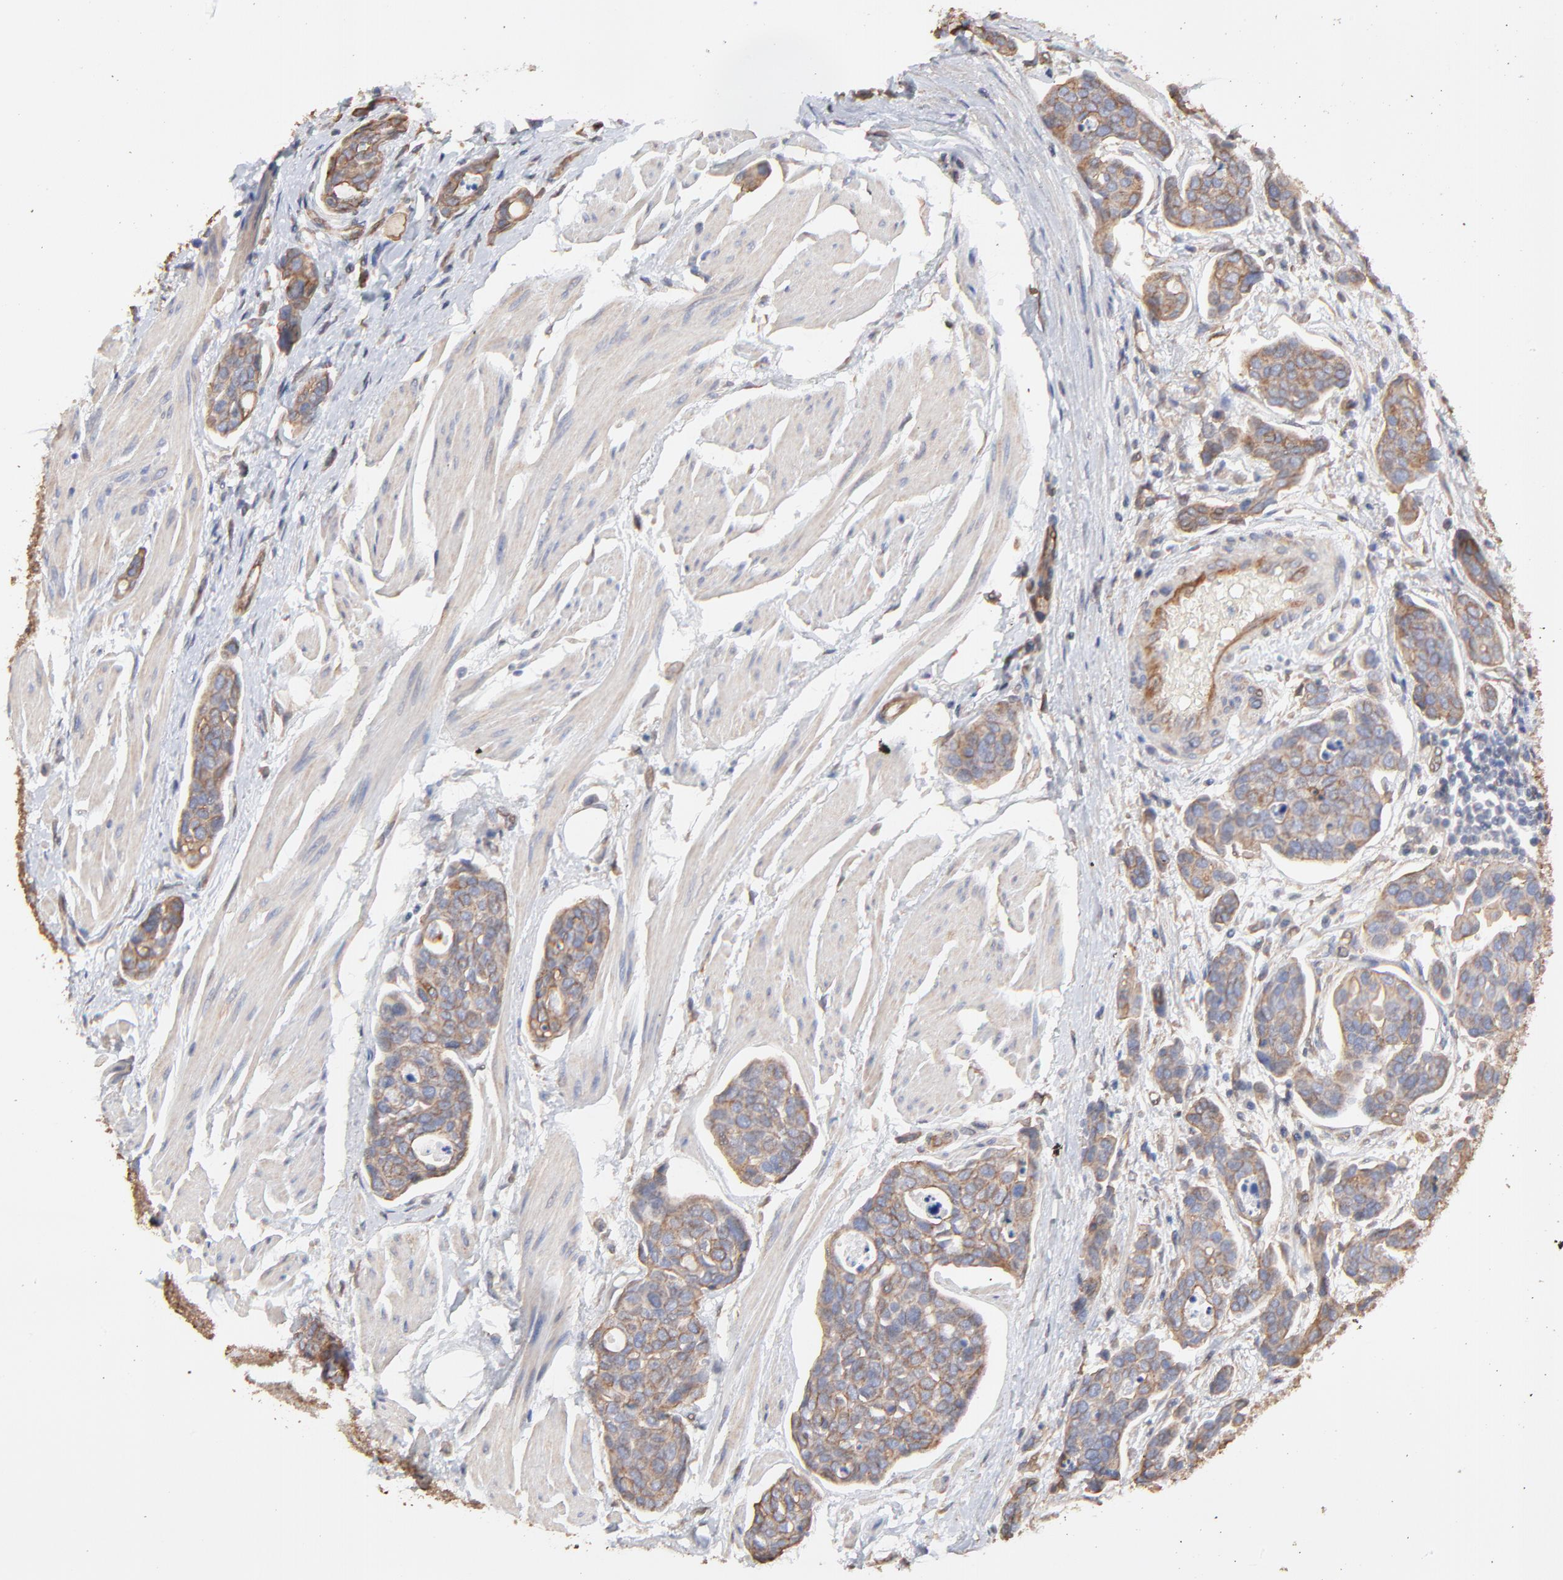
{"staining": {"intensity": "moderate", "quantity": ">75%", "location": "cytoplasmic/membranous"}, "tissue": "urothelial cancer", "cell_type": "Tumor cells", "image_type": "cancer", "snomed": [{"axis": "morphology", "description": "Urothelial carcinoma, High grade"}, {"axis": "topography", "description": "Urinary bladder"}], "caption": "High-grade urothelial carcinoma stained with immunohistochemistry reveals moderate cytoplasmic/membranous positivity in approximately >75% of tumor cells.", "gene": "LRCH2", "patient": {"sex": "male", "age": 78}}